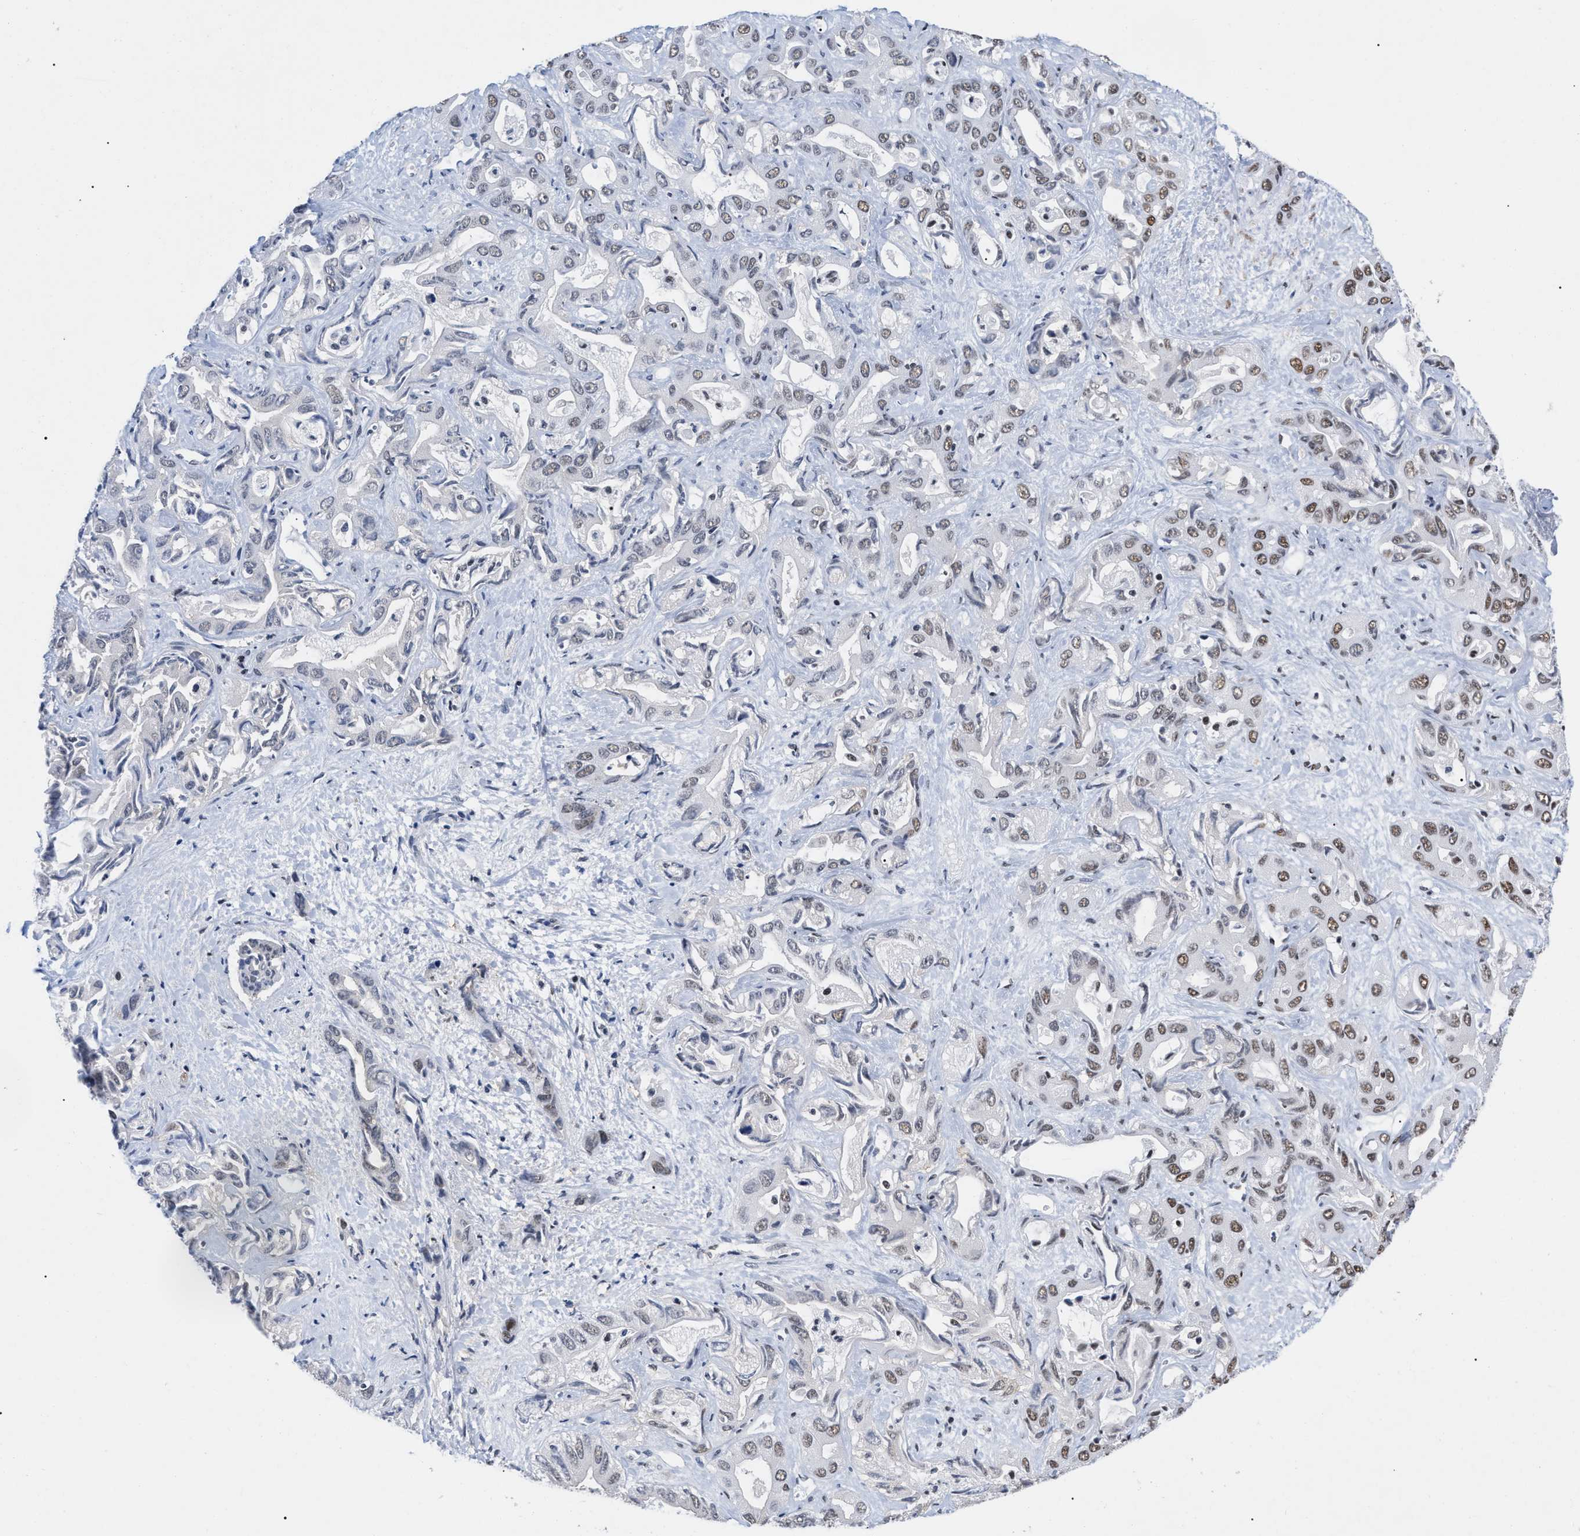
{"staining": {"intensity": "strong", "quantity": "<25%", "location": "nuclear"}, "tissue": "liver cancer", "cell_type": "Tumor cells", "image_type": "cancer", "snomed": [{"axis": "morphology", "description": "Cholangiocarcinoma"}, {"axis": "topography", "description": "Liver"}], "caption": "Protein positivity by IHC displays strong nuclear positivity in approximately <25% of tumor cells in liver cholangiocarcinoma. (Stains: DAB (3,3'-diaminobenzidine) in brown, nuclei in blue, Microscopy: brightfield microscopy at high magnification).", "gene": "TPR", "patient": {"sex": "female", "age": 52}}